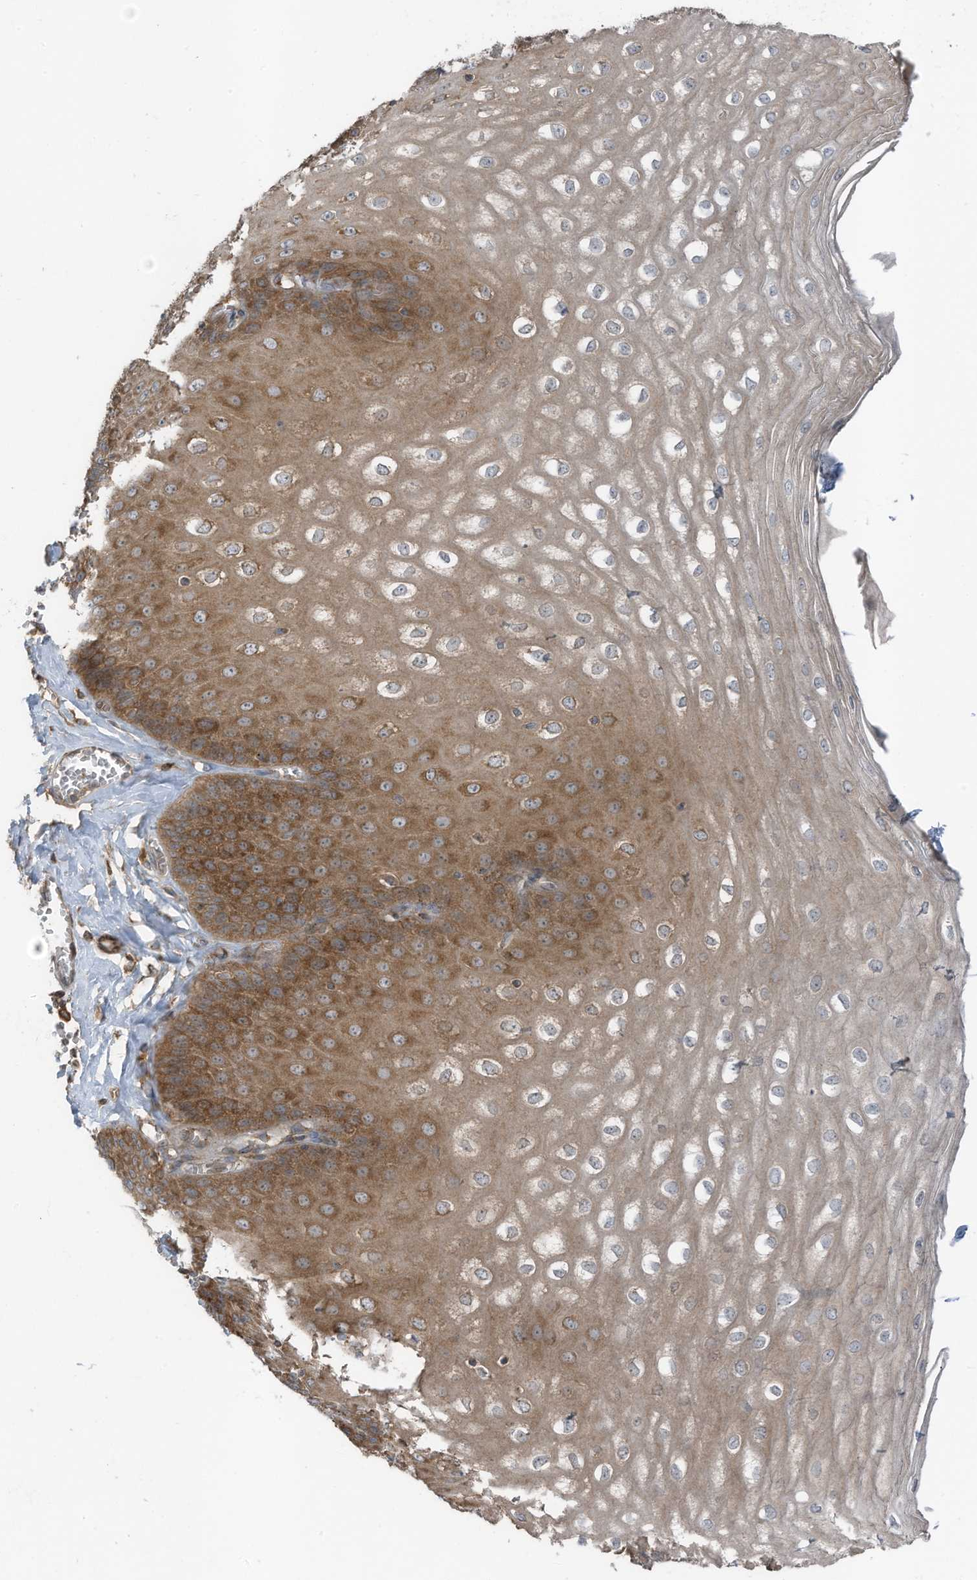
{"staining": {"intensity": "strong", "quantity": "25%-75%", "location": "cytoplasmic/membranous"}, "tissue": "esophagus", "cell_type": "Squamous epithelial cells", "image_type": "normal", "snomed": [{"axis": "morphology", "description": "Normal tissue, NOS"}, {"axis": "topography", "description": "Esophagus"}], "caption": "An immunohistochemistry histopathology image of normal tissue is shown. Protein staining in brown labels strong cytoplasmic/membranous positivity in esophagus within squamous epithelial cells.", "gene": "TXNDC9", "patient": {"sex": "male", "age": 60}}